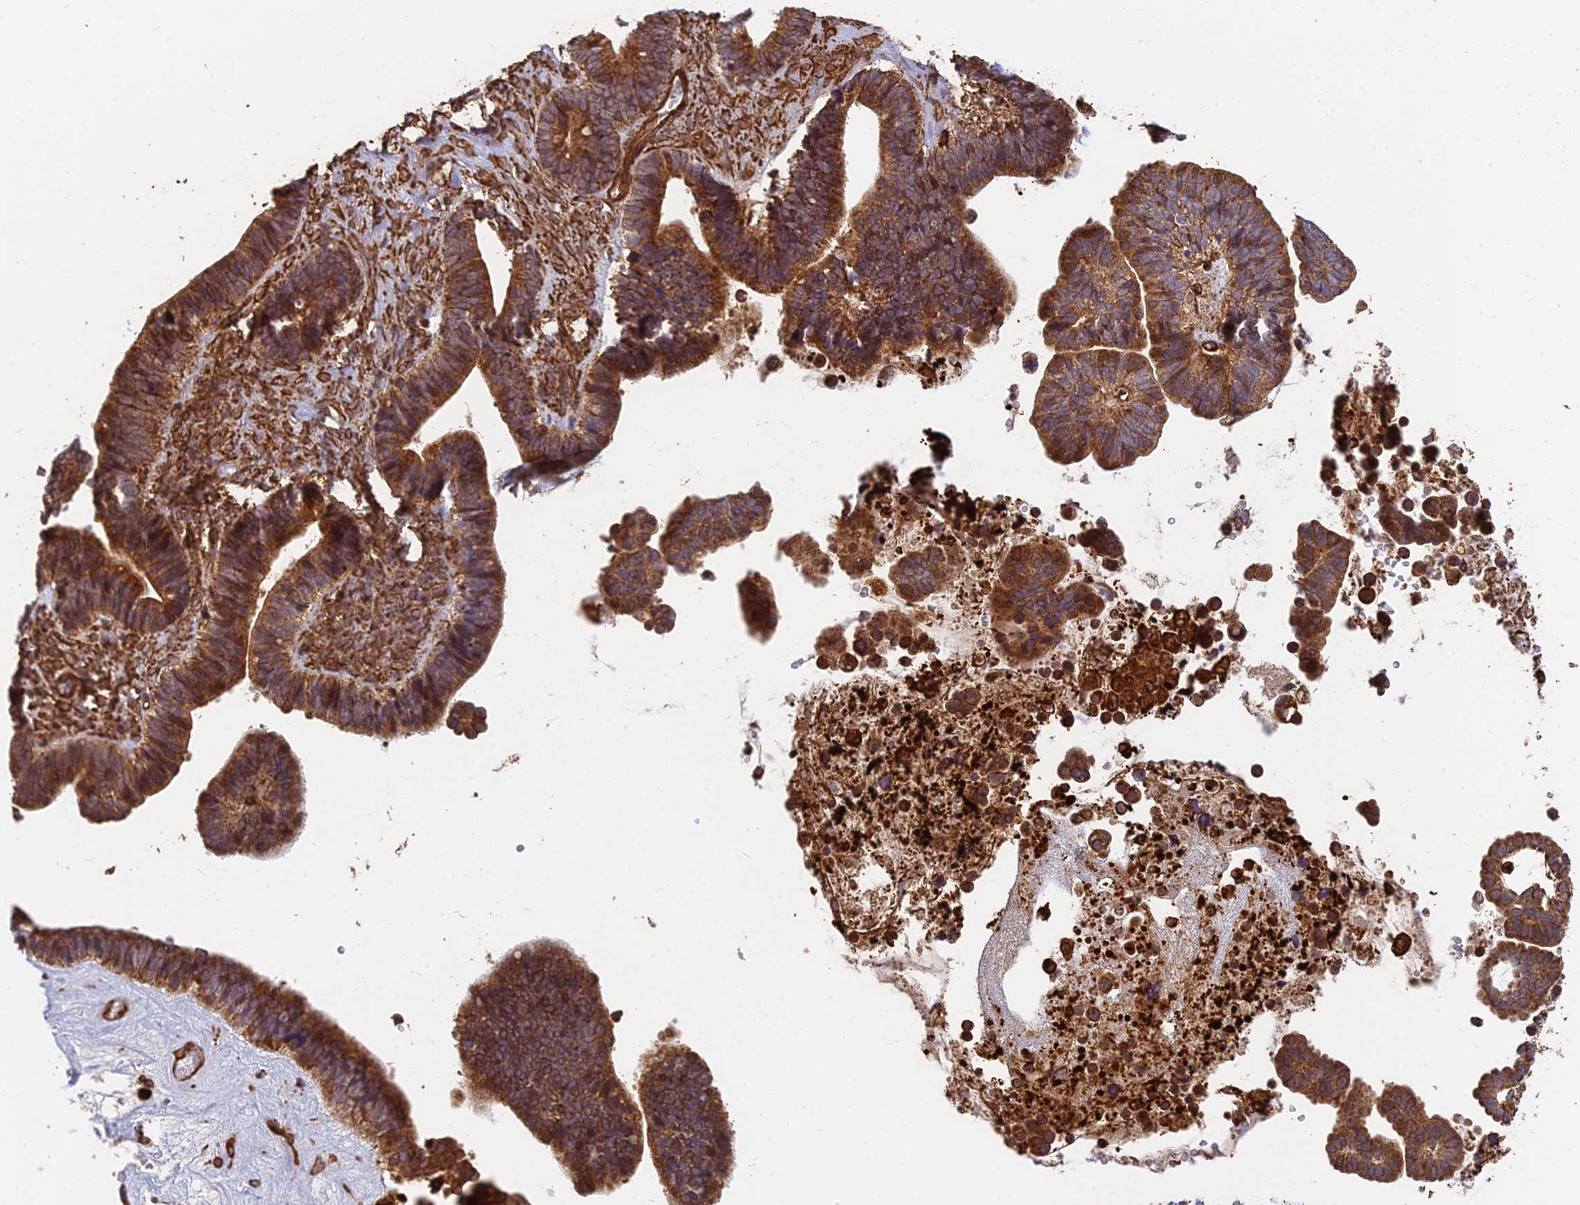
{"staining": {"intensity": "moderate", "quantity": ">75%", "location": "cytoplasmic/membranous"}, "tissue": "ovarian cancer", "cell_type": "Tumor cells", "image_type": "cancer", "snomed": [{"axis": "morphology", "description": "Cystadenocarcinoma, serous, NOS"}, {"axis": "topography", "description": "Ovary"}], "caption": "High-magnification brightfield microscopy of ovarian cancer stained with DAB (brown) and counterstained with hematoxylin (blue). tumor cells exhibit moderate cytoplasmic/membranous expression is appreciated in approximately>75% of cells. The protein is shown in brown color, while the nuclei are stained blue.", "gene": "DSTYK", "patient": {"sex": "female", "age": 56}}